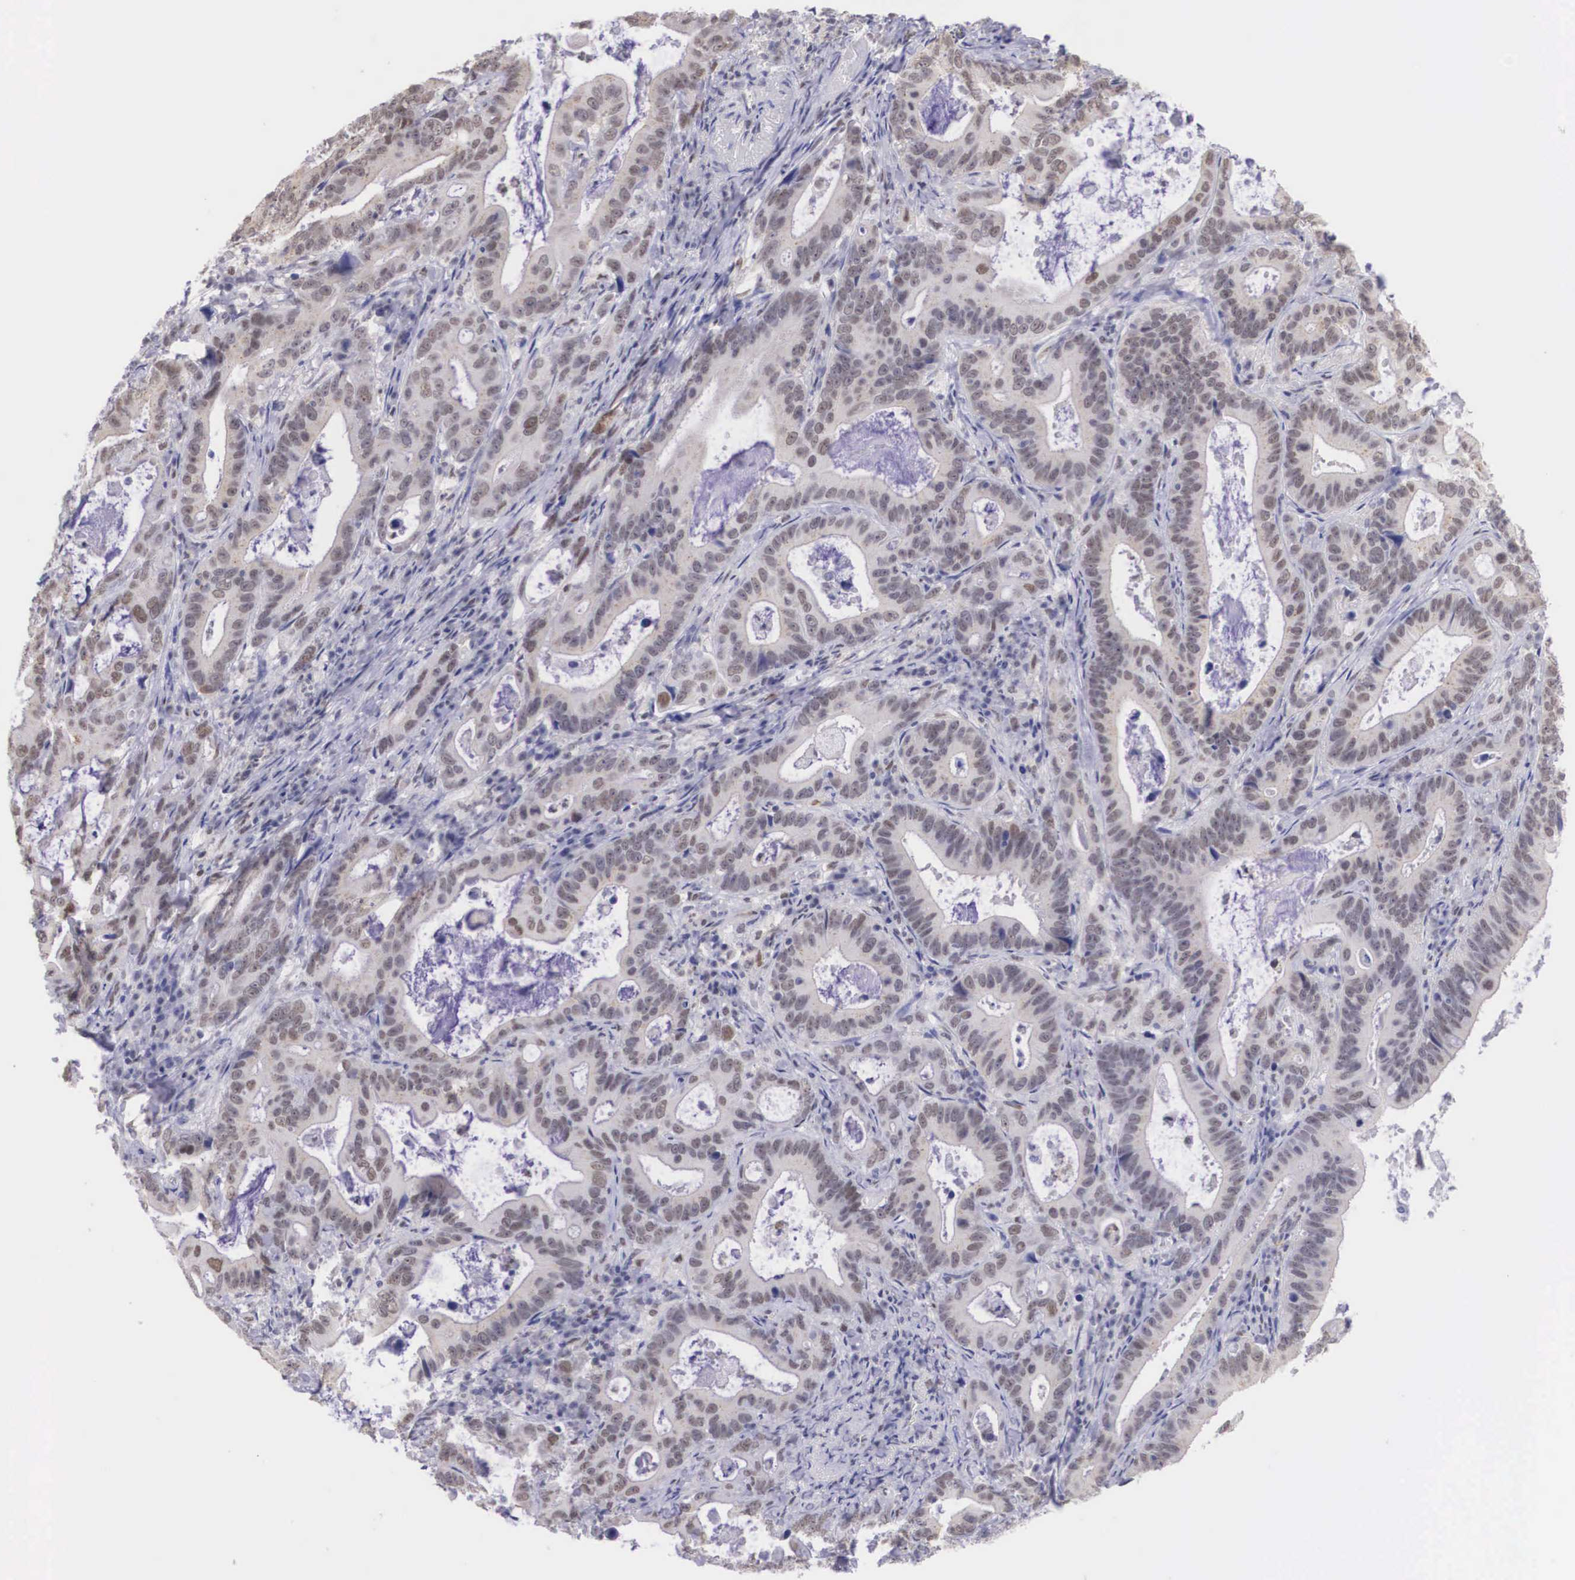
{"staining": {"intensity": "weak", "quantity": "25%-75%", "location": "nuclear"}, "tissue": "stomach cancer", "cell_type": "Tumor cells", "image_type": "cancer", "snomed": [{"axis": "morphology", "description": "Adenocarcinoma, NOS"}, {"axis": "topography", "description": "Stomach, upper"}], "caption": "The histopathology image displays a brown stain indicating the presence of a protein in the nuclear of tumor cells in stomach cancer (adenocarcinoma).", "gene": "ETV6", "patient": {"sex": "male", "age": 63}}